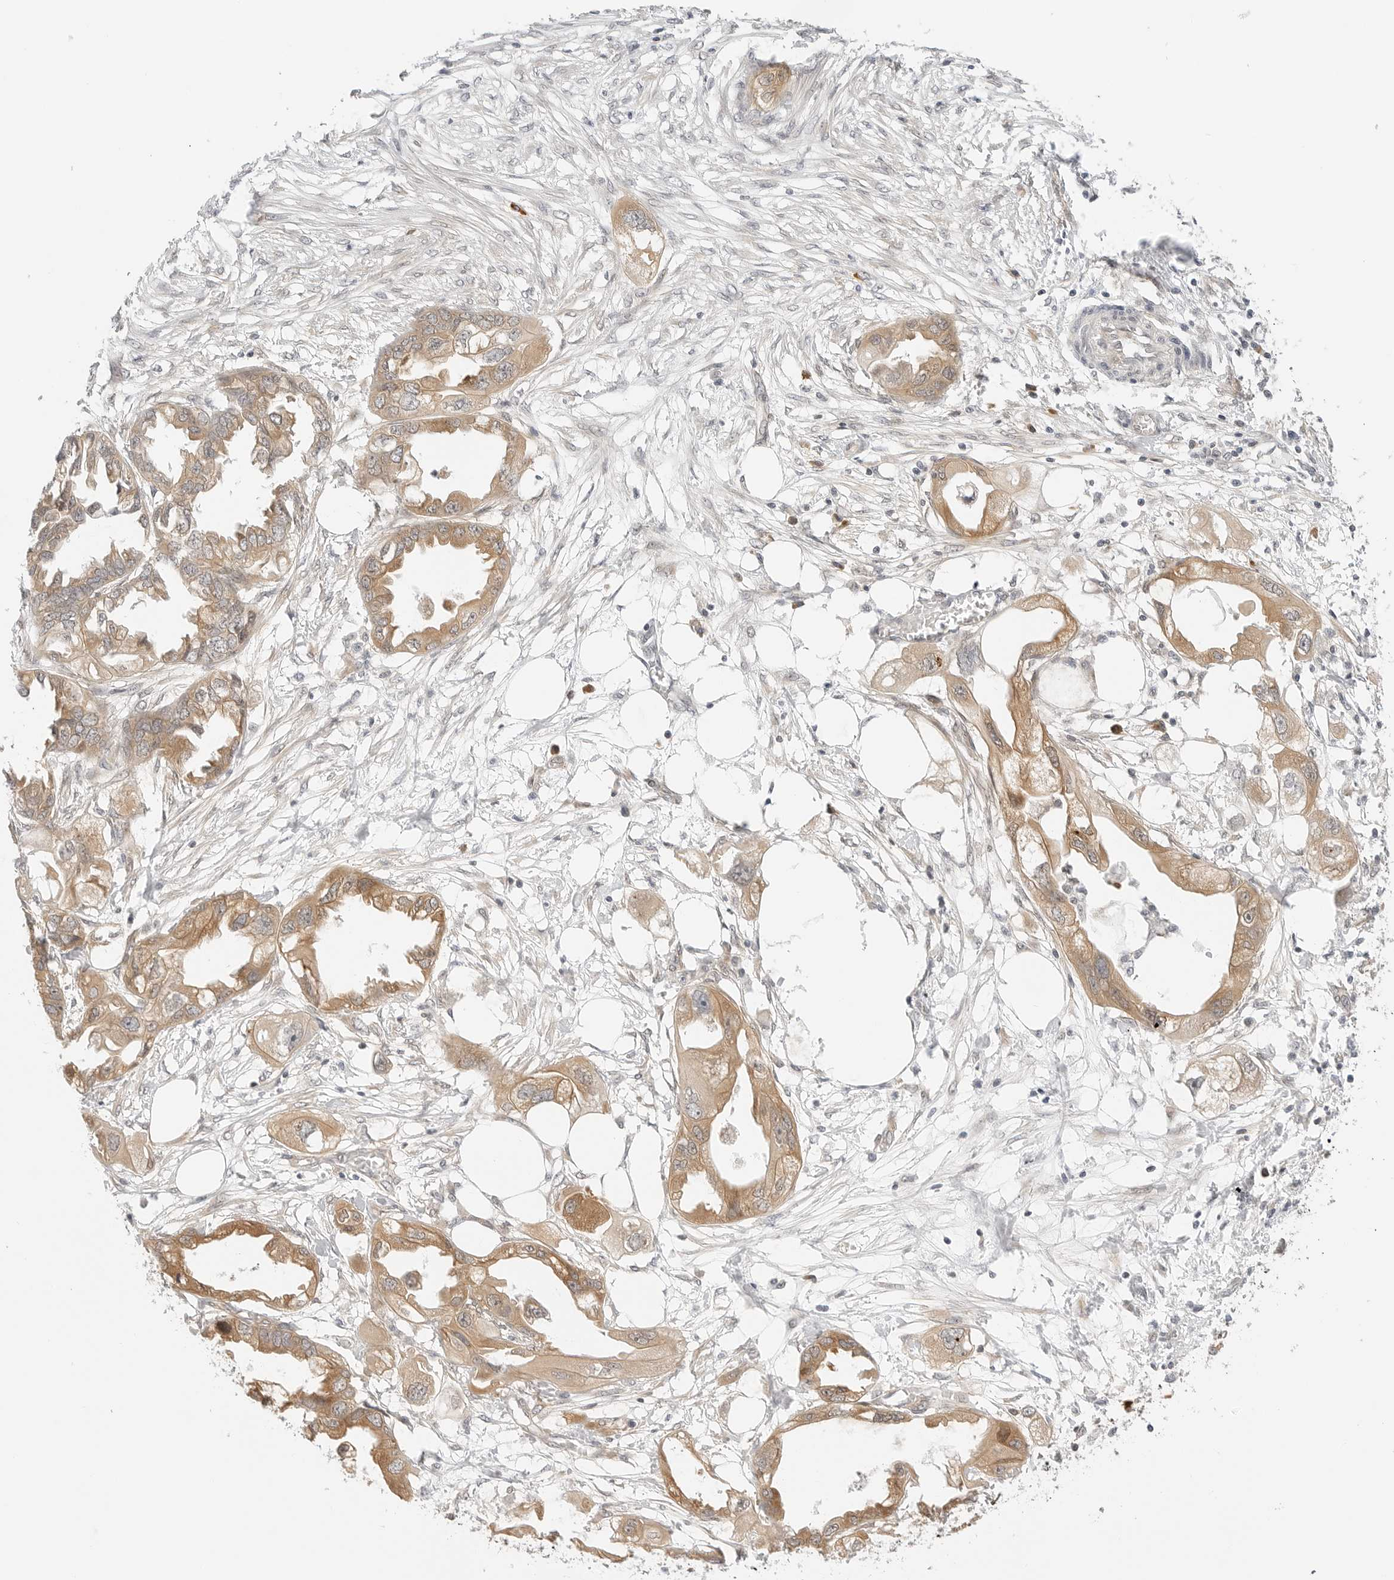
{"staining": {"intensity": "moderate", "quantity": ">75%", "location": "cytoplasmic/membranous"}, "tissue": "endometrial cancer", "cell_type": "Tumor cells", "image_type": "cancer", "snomed": [{"axis": "morphology", "description": "Adenocarcinoma, NOS"}, {"axis": "morphology", "description": "Adenocarcinoma, metastatic, NOS"}, {"axis": "topography", "description": "Adipose tissue"}, {"axis": "topography", "description": "Endometrium"}], "caption": "About >75% of tumor cells in human metastatic adenocarcinoma (endometrial) exhibit moderate cytoplasmic/membranous protein expression as visualized by brown immunohistochemical staining.", "gene": "TCP1", "patient": {"sex": "female", "age": 67}}